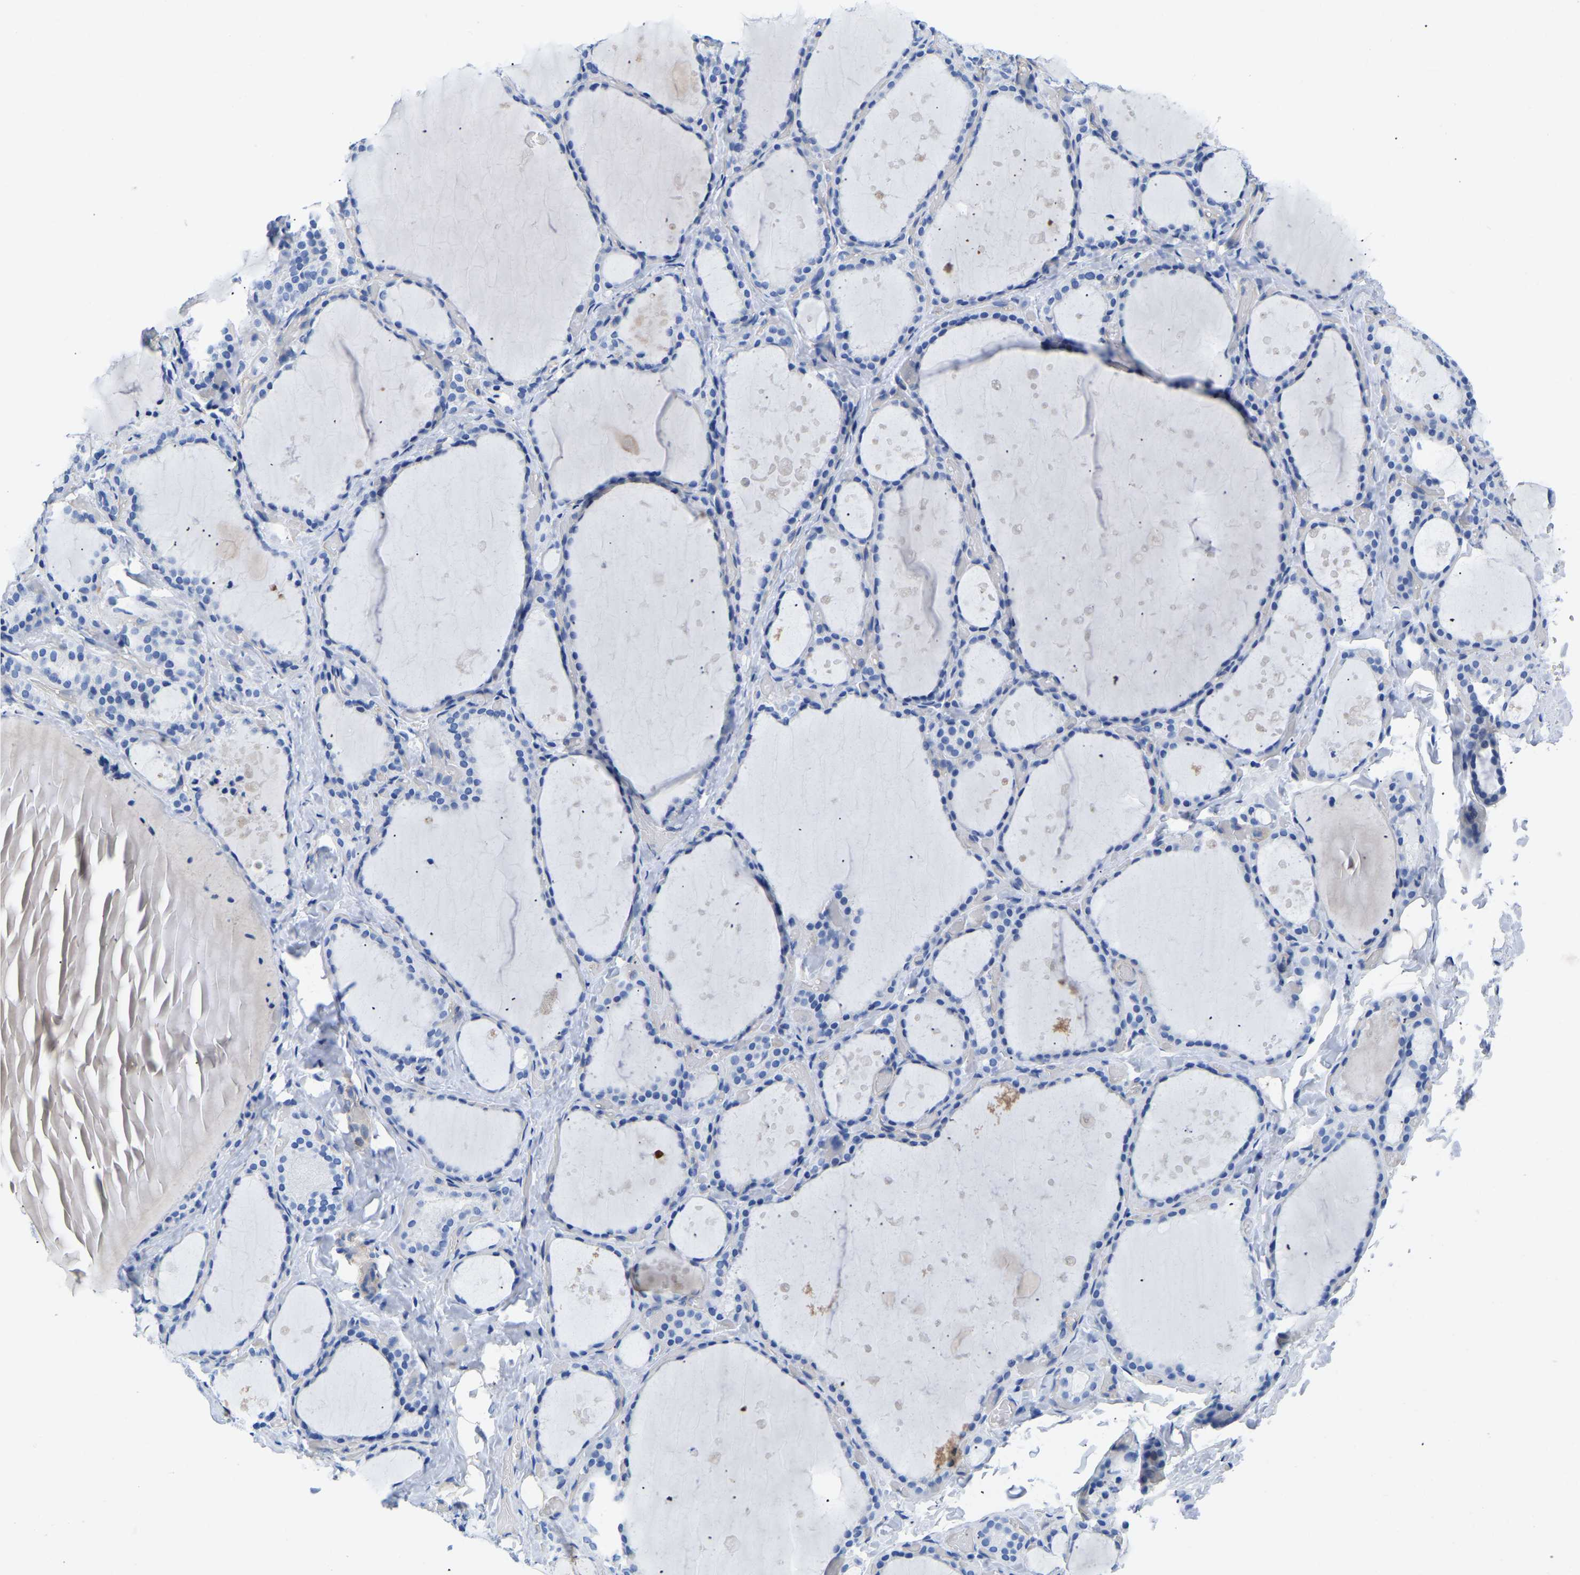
{"staining": {"intensity": "negative", "quantity": "none", "location": "none"}, "tissue": "thyroid gland", "cell_type": "Glandular cells", "image_type": "normal", "snomed": [{"axis": "morphology", "description": "Normal tissue, NOS"}, {"axis": "topography", "description": "Thyroid gland"}], "caption": "High power microscopy image of an immunohistochemistry (IHC) histopathology image of normal thyroid gland, revealing no significant staining in glandular cells.", "gene": "UPK3A", "patient": {"sex": "female", "age": 44}}